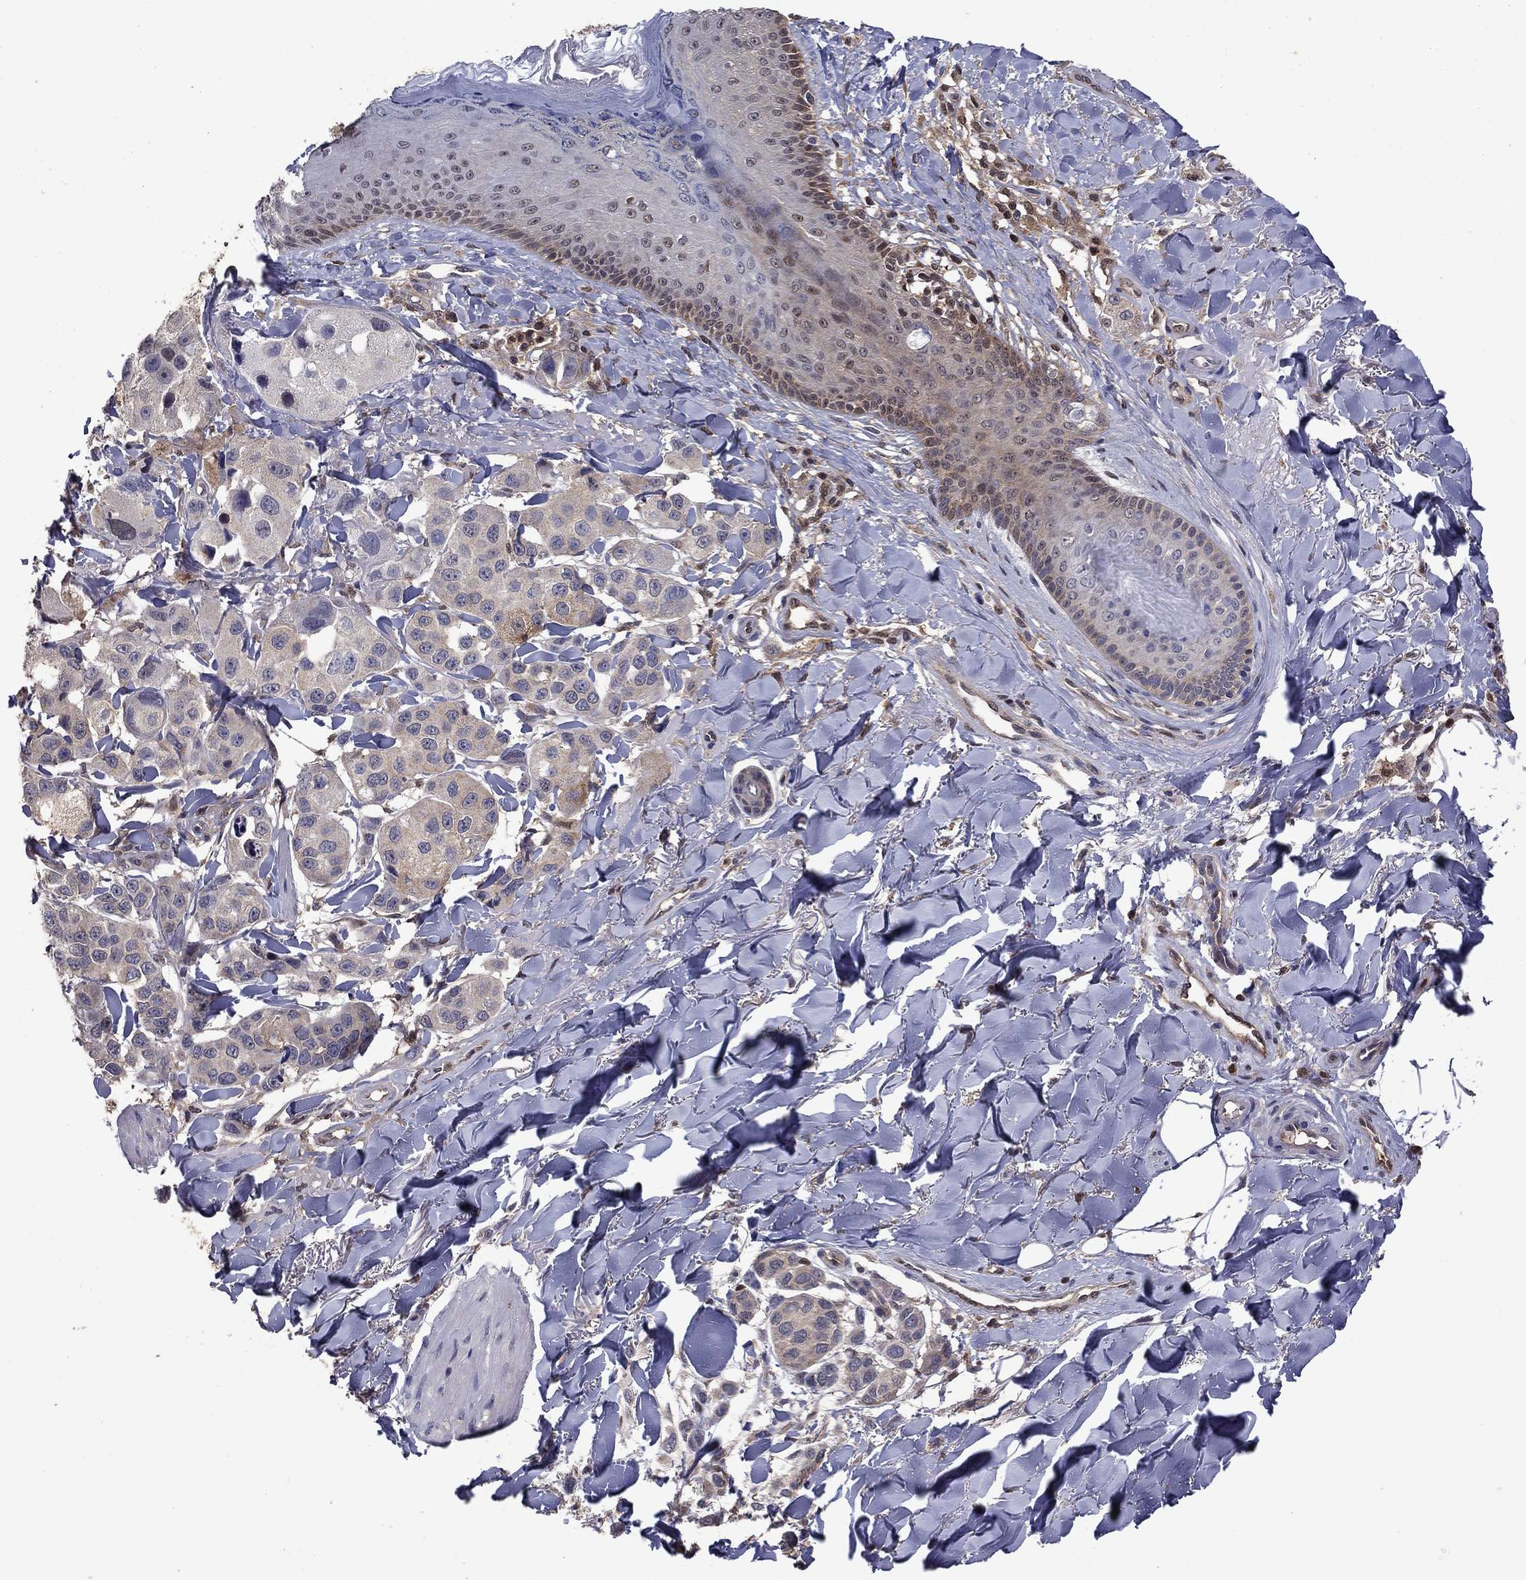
{"staining": {"intensity": "weak", "quantity": "<25%", "location": "cytoplasmic/membranous"}, "tissue": "melanoma", "cell_type": "Tumor cells", "image_type": "cancer", "snomed": [{"axis": "morphology", "description": "Malignant melanoma, NOS"}, {"axis": "topography", "description": "Skin"}], "caption": "IHC of human melanoma shows no expression in tumor cells. Nuclei are stained in blue.", "gene": "APPBP2", "patient": {"sex": "male", "age": 57}}